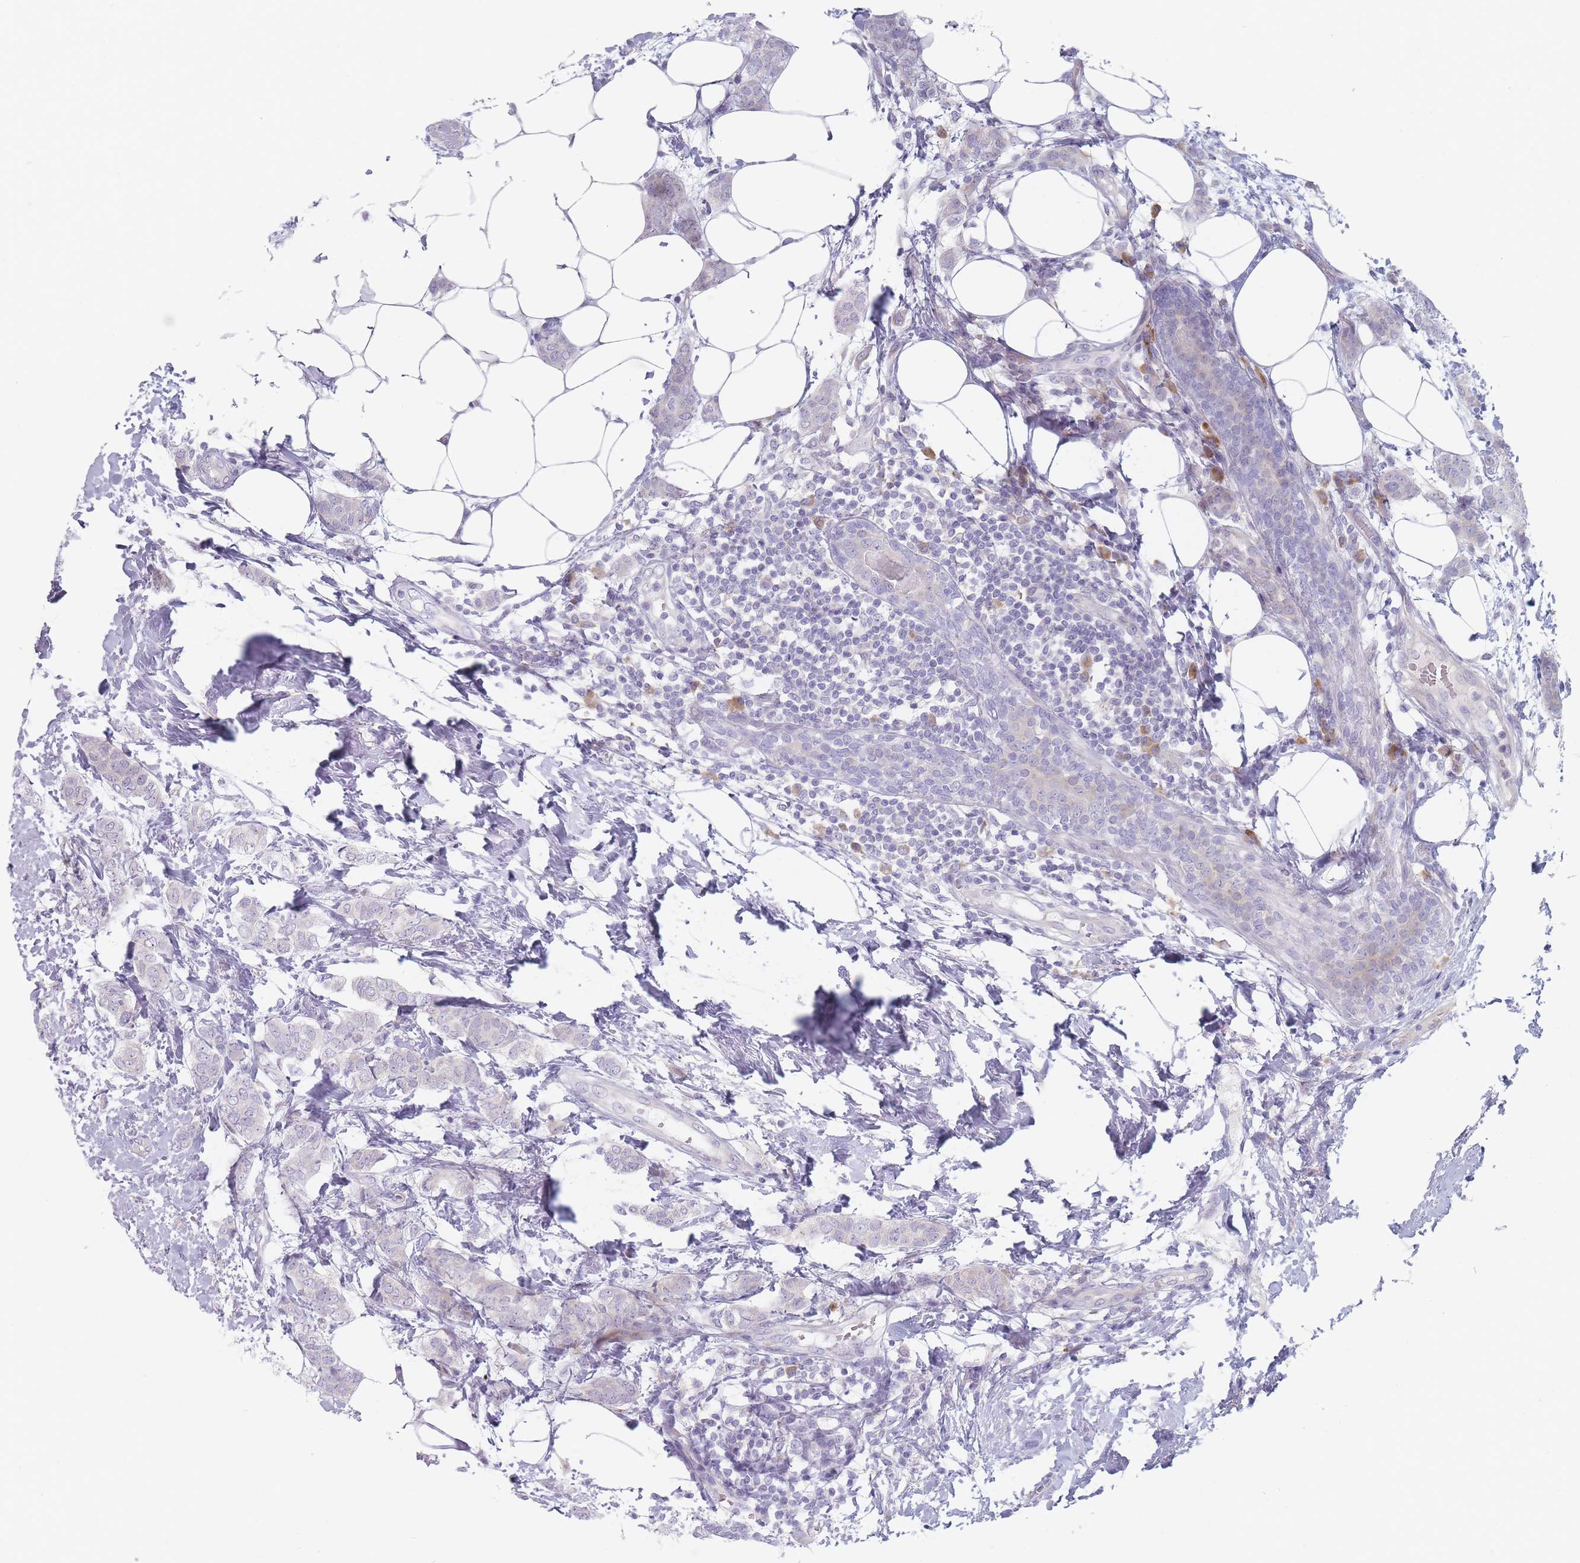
{"staining": {"intensity": "negative", "quantity": "none", "location": "none"}, "tissue": "breast cancer", "cell_type": "Tumor cells", "image_type": "cancer", "snomed": [{"axis": "morphology", "description": "Duct carcinoma"}, {"axis": "topography", "description": "Breast"}], "caption": "The image reveals no significant staining in tumor cells of invasive ductal carcinoma (breast).", "gene": "SPATS1", "patient": {"sex": "female", "age": 72}}